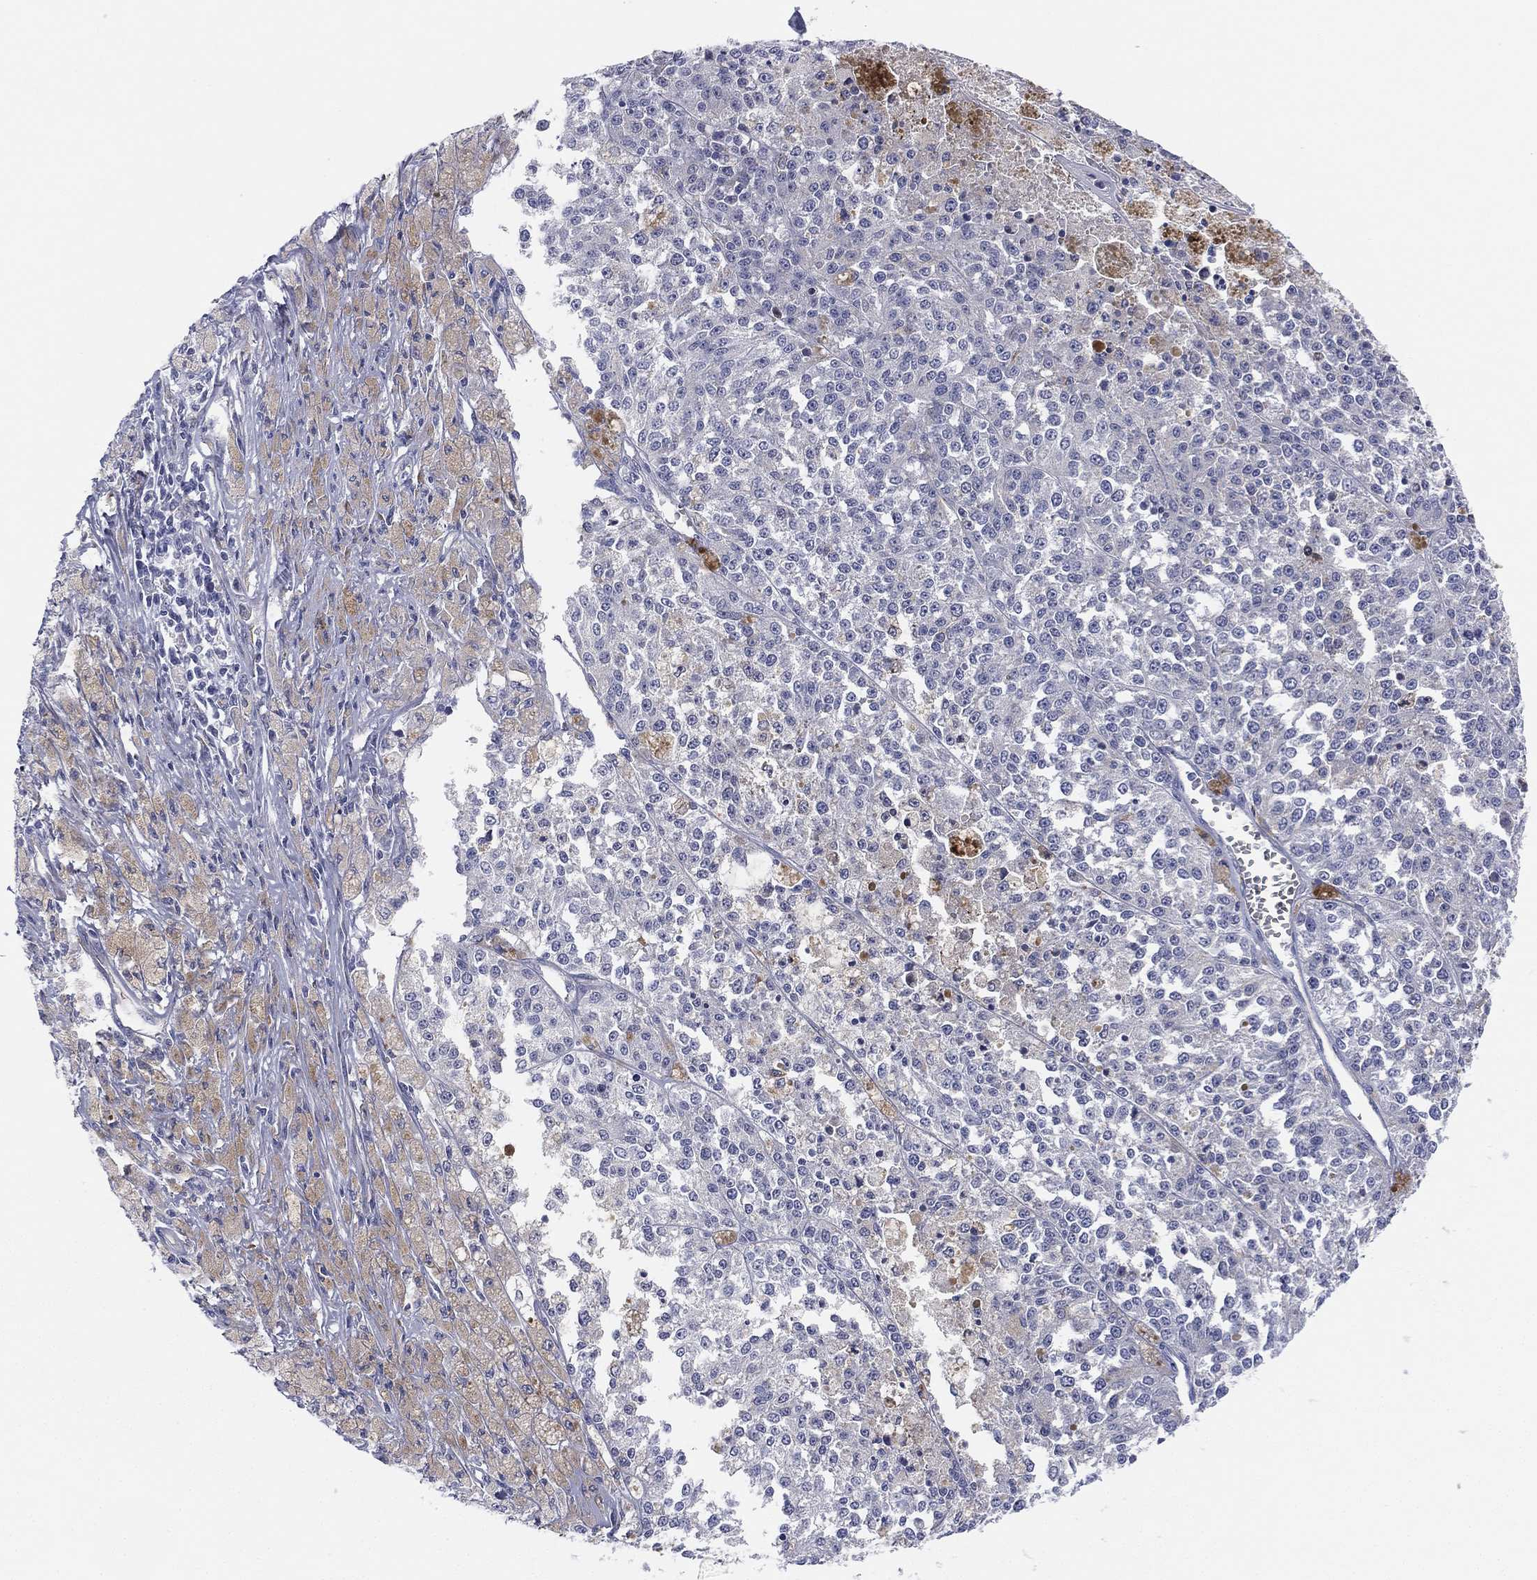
{"staining": {"intensity": "negative", "quantity": "none", "location": "none"}, "tissue": "melanoma", "cell_type": "Tumor cells", "image_type": "cancer", "snomed": [{"axis": "morphology", "description": "Malignant melanoma, Metastatic site"}, {"axis": "topography", "description": "Lymph node"}], "caption": "IHC of melanoma shows no expression in tumor cells.", "gene": "MLF1", "patient": {"sex": "female", "age": 64}}